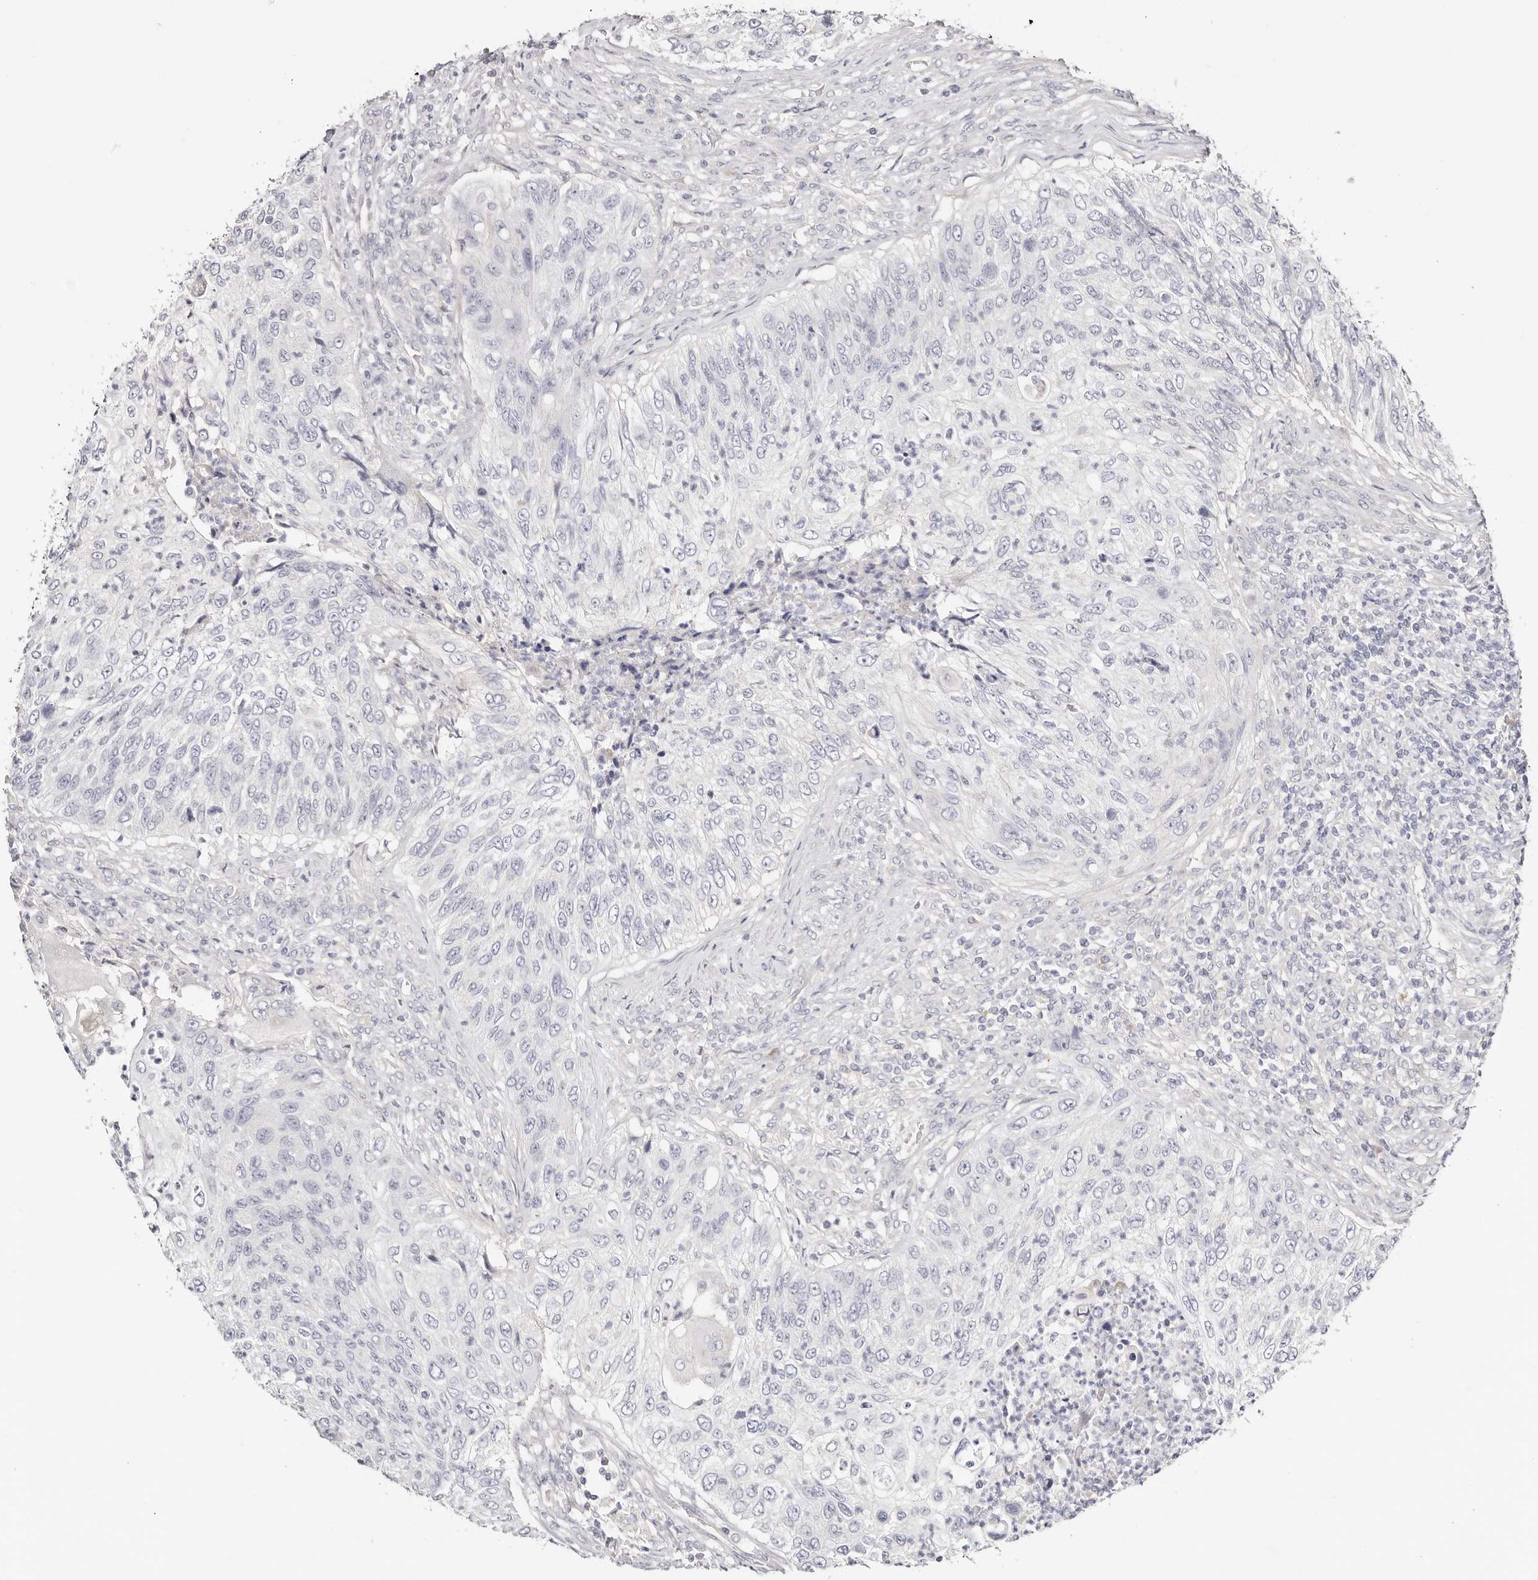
{"staining": {"intensity": "negative", "quantity": "none", "location": "none"}, "tissue": "urothelial cancer", "cell_type": "Tumor cells", "image_type": "cancer", "snomed": [{"axis": "morphology", "description": "Urothelial carcinoma, High grade"}, {"axis": "topography", "description": "Urinary bladder"}], "caption": "Protein analysis of urothelial cancer shows no significant expression in tumor cells. Brightfield microscopy of IHC stained with DAB (3,3'-diaminobenzidine) (brown) and hematoxylin (blue), captured at high magnification.", "gene": "DNASE1", "patient": {"sex": "female", "age": 60}}